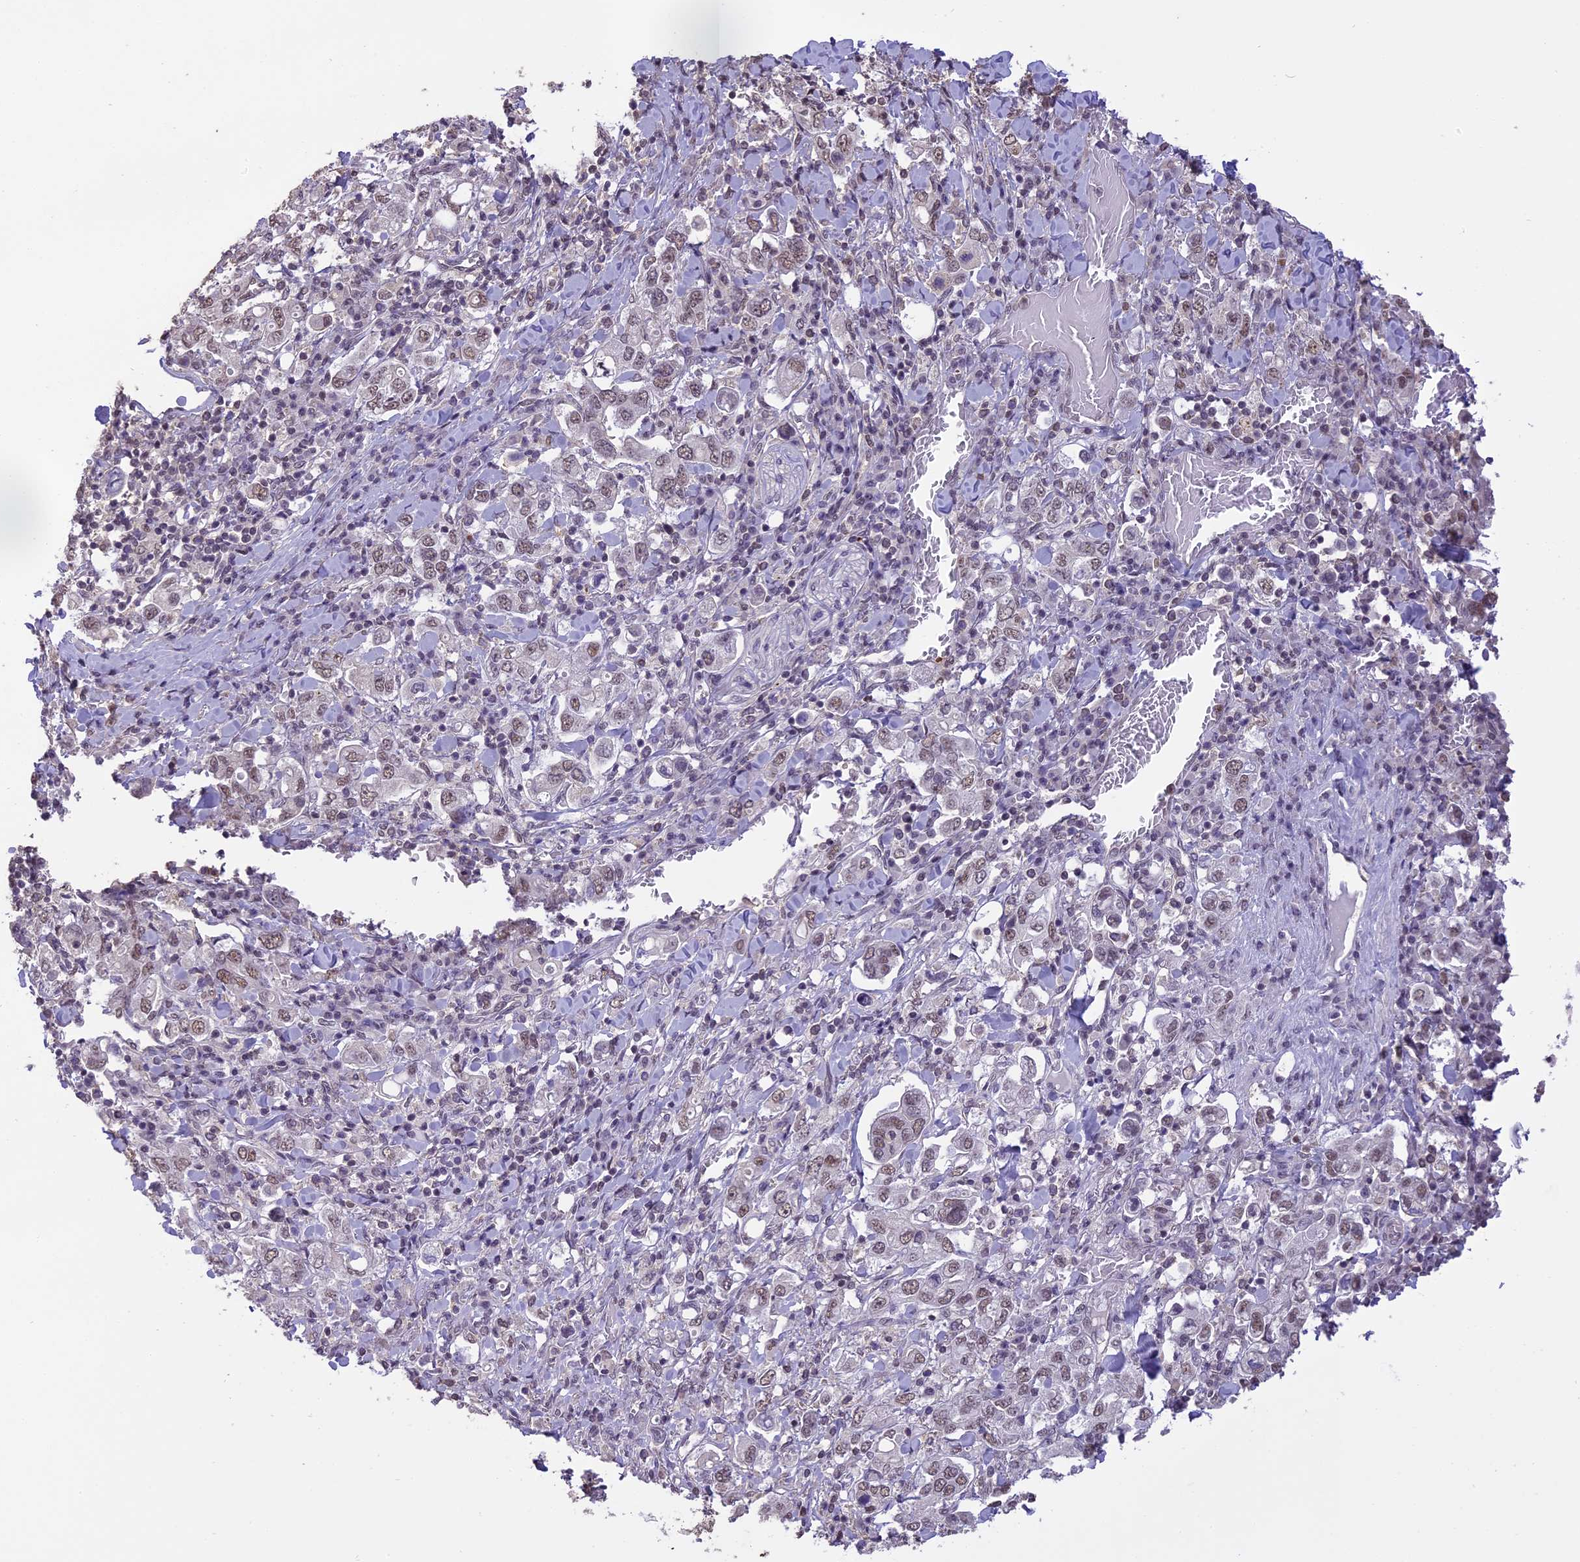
{"staining": {"intensity": "weak", "quantity": ">75%", "location": "nuclear"}, "tissue": "stomach cancer", "cell_type": "Tumor cells", "image_type": "cancer", "snomed": [{"axis": "morphology", "description": "Adenocarcinoma, NOS"}, {"axis": "topography", "description": "Stomach, upper"}], "caption": "Protein expression analysis of human adenocarcinoma (stomach) reveals weak nuclear positivity in about >75% of tumor cells. (brown staining indicates protein expression, while blue staining denotes nuclei).", "gene": "TIGD7", "patient": {"sex": "male", "age": 62}}